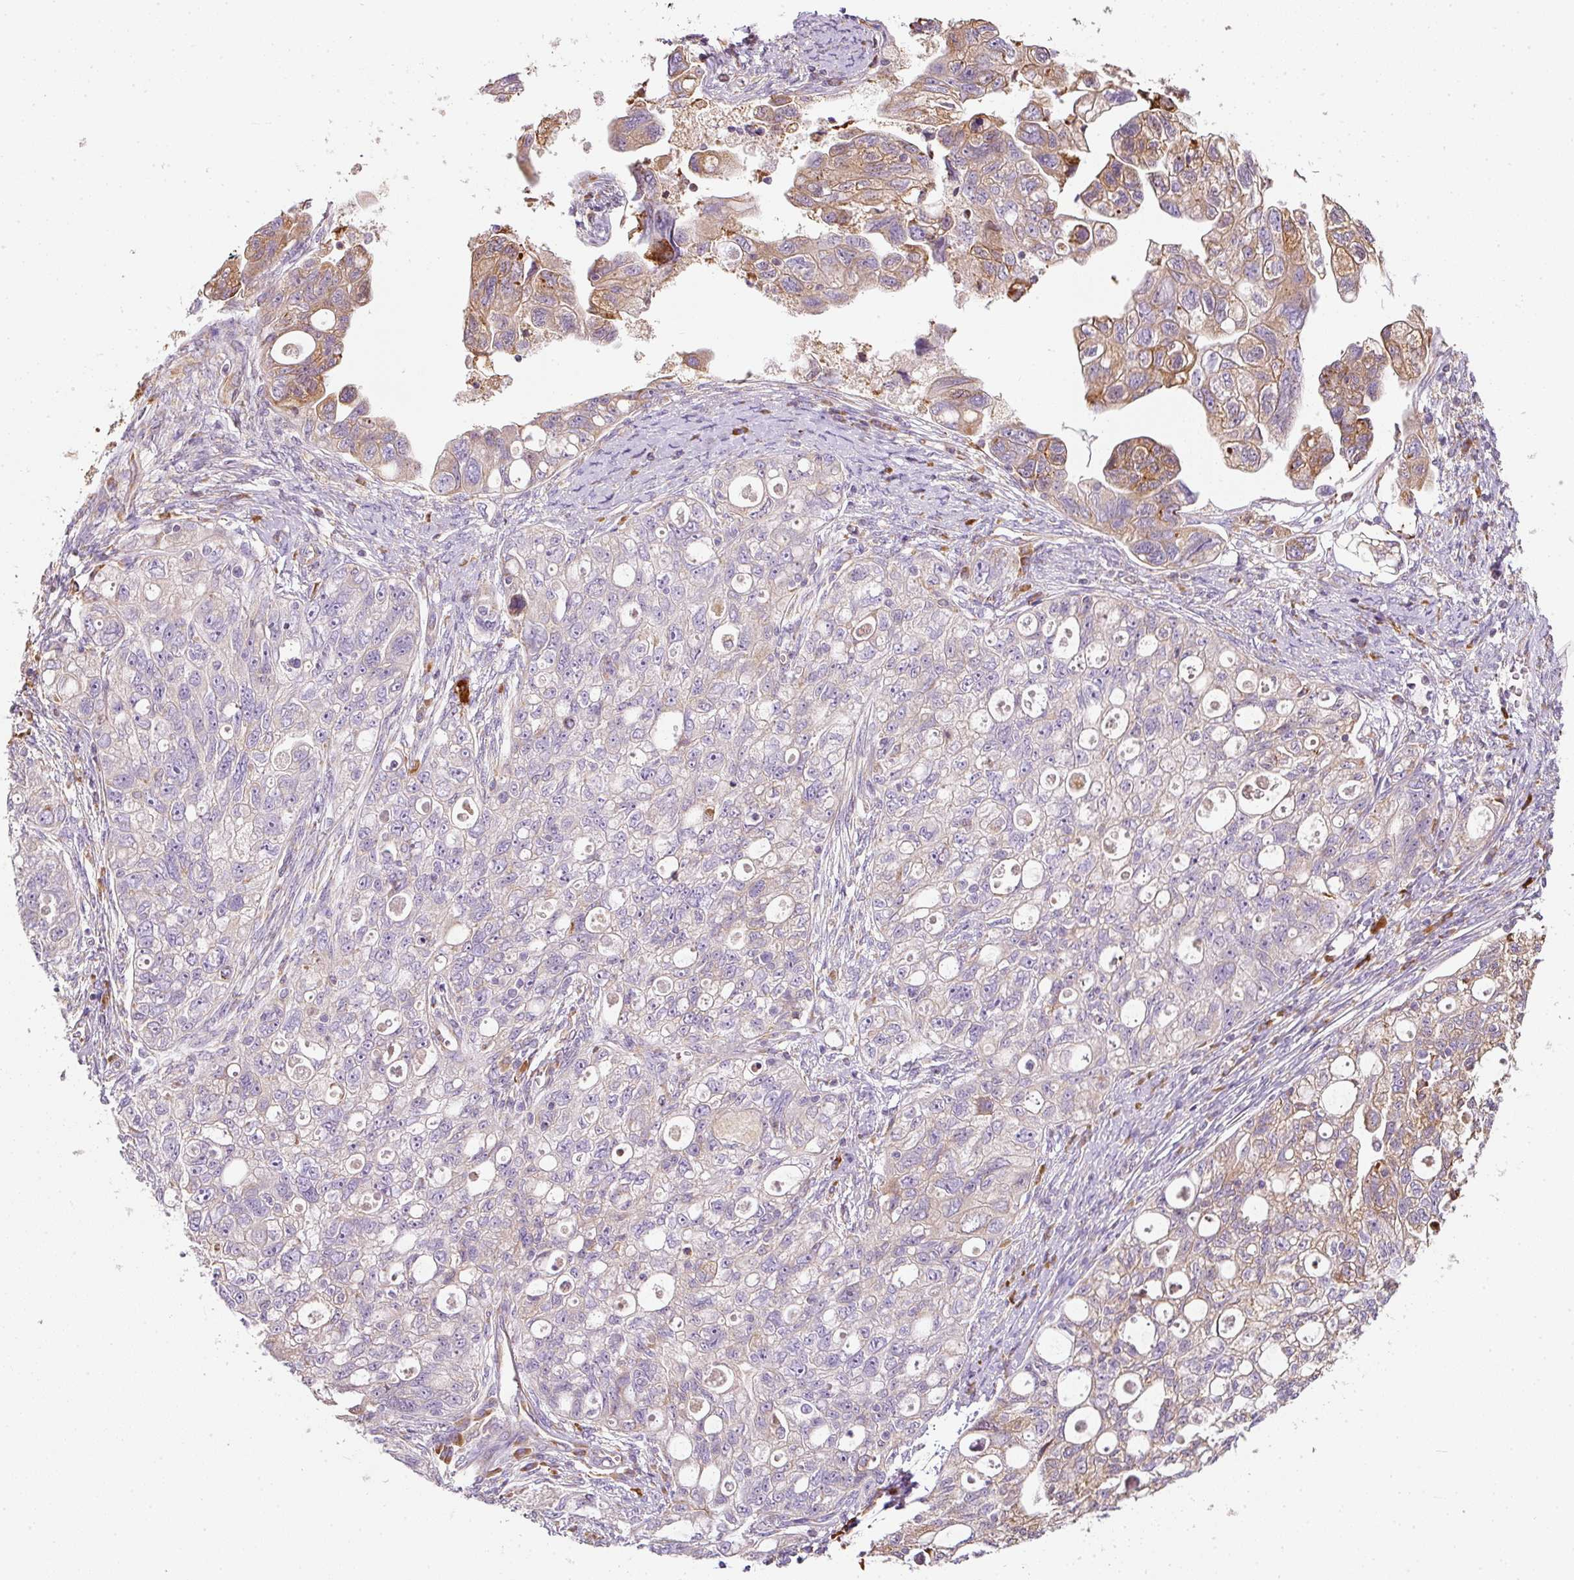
{"staining": {"intensity": "moderate", "quantity": "<25%", "location": "cytoplasmic/membranous"}, "tissue": "ovarian cancer", "cell_type": "Tumor cells", "image_type": "cancer", "snomed": [{"axis": "morphology", "description": "Carcinoma, NOS"}, {"axis": "morphology", "description": "Cystadenocarcinoma, serous, NOS"}, {"axis": "topography", "description": "Ovary"}], "caption": "DAB (3,3'-diaminobenzidine) immunohistochemical staining of ovarian cancer exhibits moderate cytoplasmic/membranous protein expression in approximately <25% of tumor cells. (DAB (3,3'-diaminobenzidine) IHC with brightfield microscopy, high magnification).", "gene": "MORN4", "patient": {"sex": "female", "age": 69}}